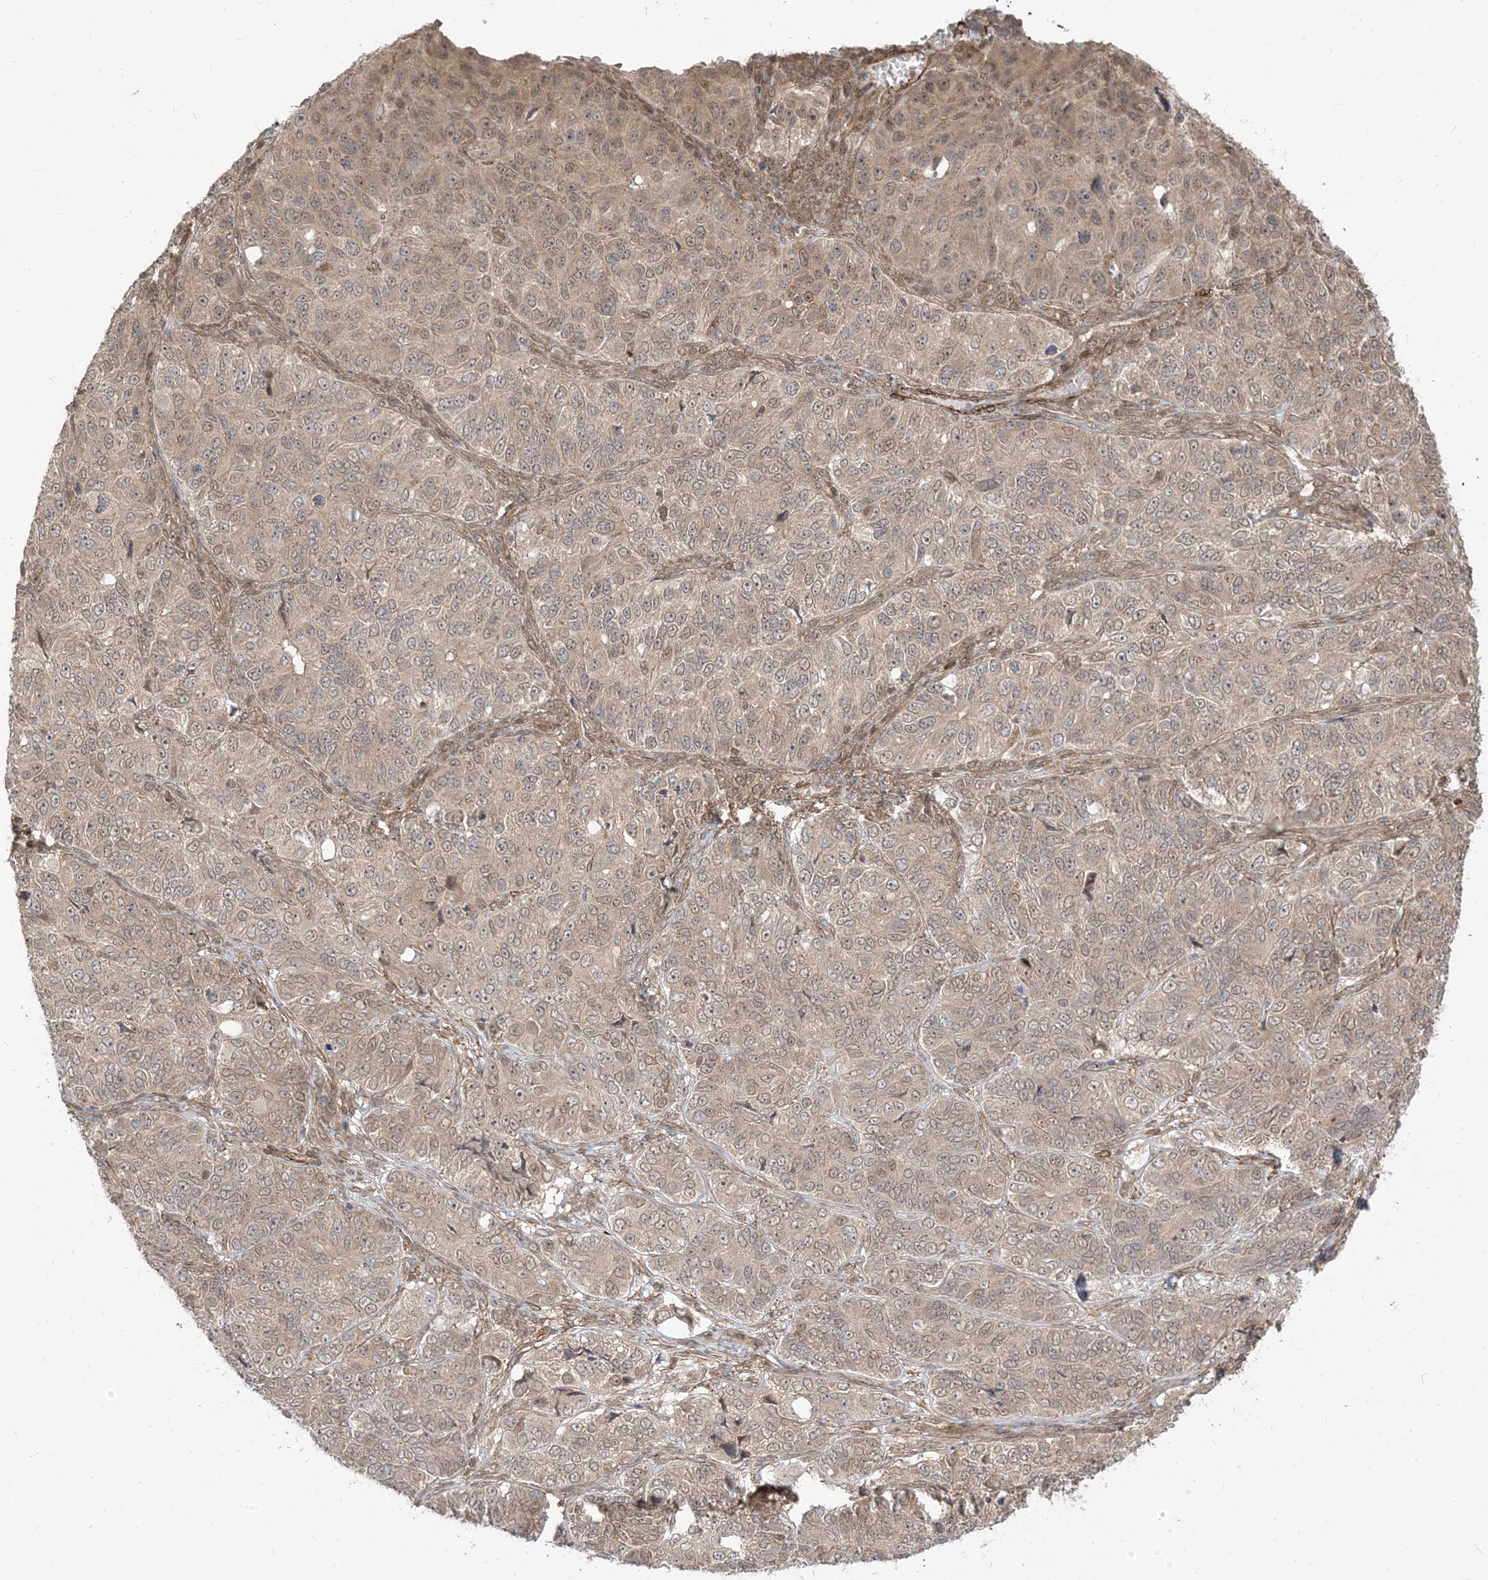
{"staining": {"intensity": "weak", "quantity": "25%-75%", "location": "cytoplasmic/membranous,nuclear"}, "tissue": "ovarian cancer", "cell_type": "Tumor cells", "image_type": "cancer", "snomed": [{"axis": "morphology", "description": "Carcinoma, endometroid"}, {"axis": "topography", "description": "Ovary"}], "caption": "The immunohistochemical stain labels weak cytoplasmic/membranous and nuclear staining in tumor cells of endometroid carcinoma (ovarian) tissue. The staining was performed using DAB, with brown indicating positive protein expression. Nuclei are stained blue with hematoxylin.", "gene": "TBCC", "patient": {"sex": "female", "age": 51}}